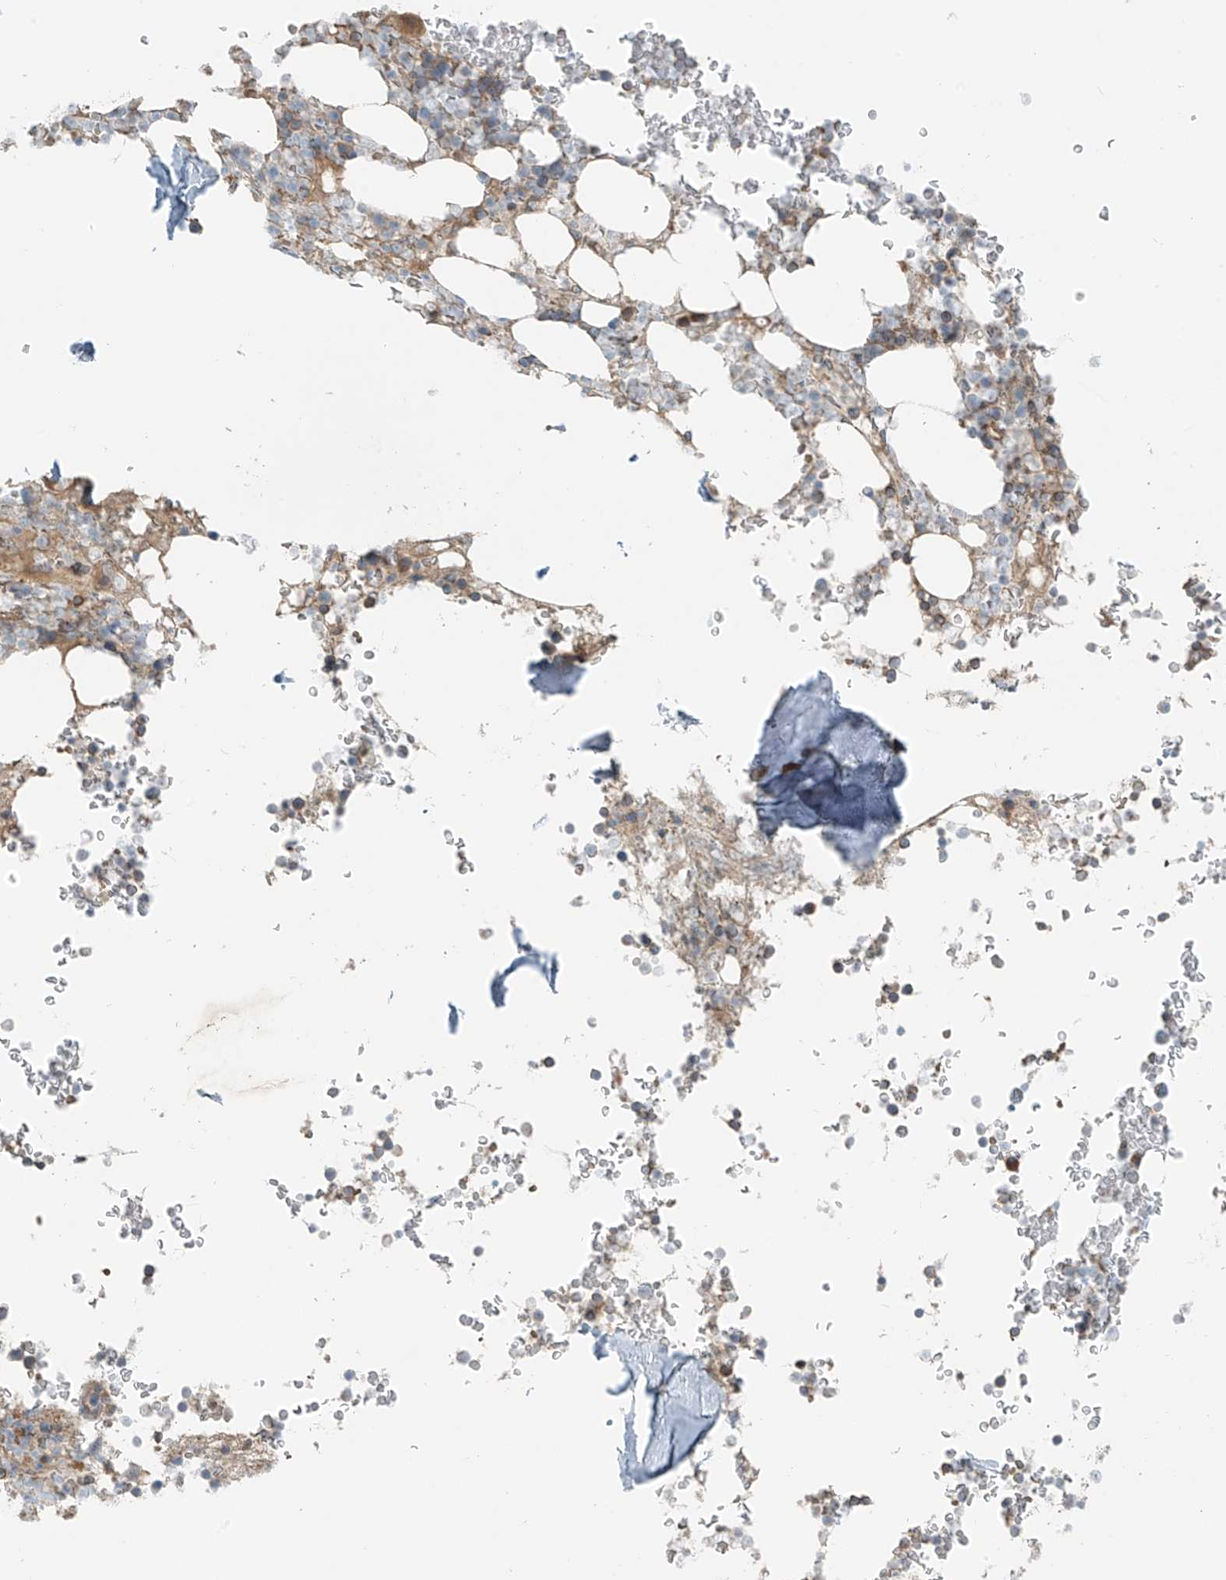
{"staining": {"intensity": "moderate", "quantity": "<25%", "location": "cytoplasmic/membranous"}, "tissue": "bone marrow", "cell_type": "Hematopoietic cells", "image_type": "normal", "snomed": [{"axis": "morphology", "description": "Normal tissue, NOS"}, {"axis": "topography", "description": "Bone marrow"}], "caption": "Immunohistochemistry (IHC) histopathology image of benign bone marrow: bone marrow stained using immunohistochemistry shows low levels of moderate protein expression localized specifically in the cytoplasmic/membranous of hematopoietic cells, appearing as a cytoplasmic/membranous brown color.", "gene": "FAM131C", "patient": {"sex": "male", "age": 58}}